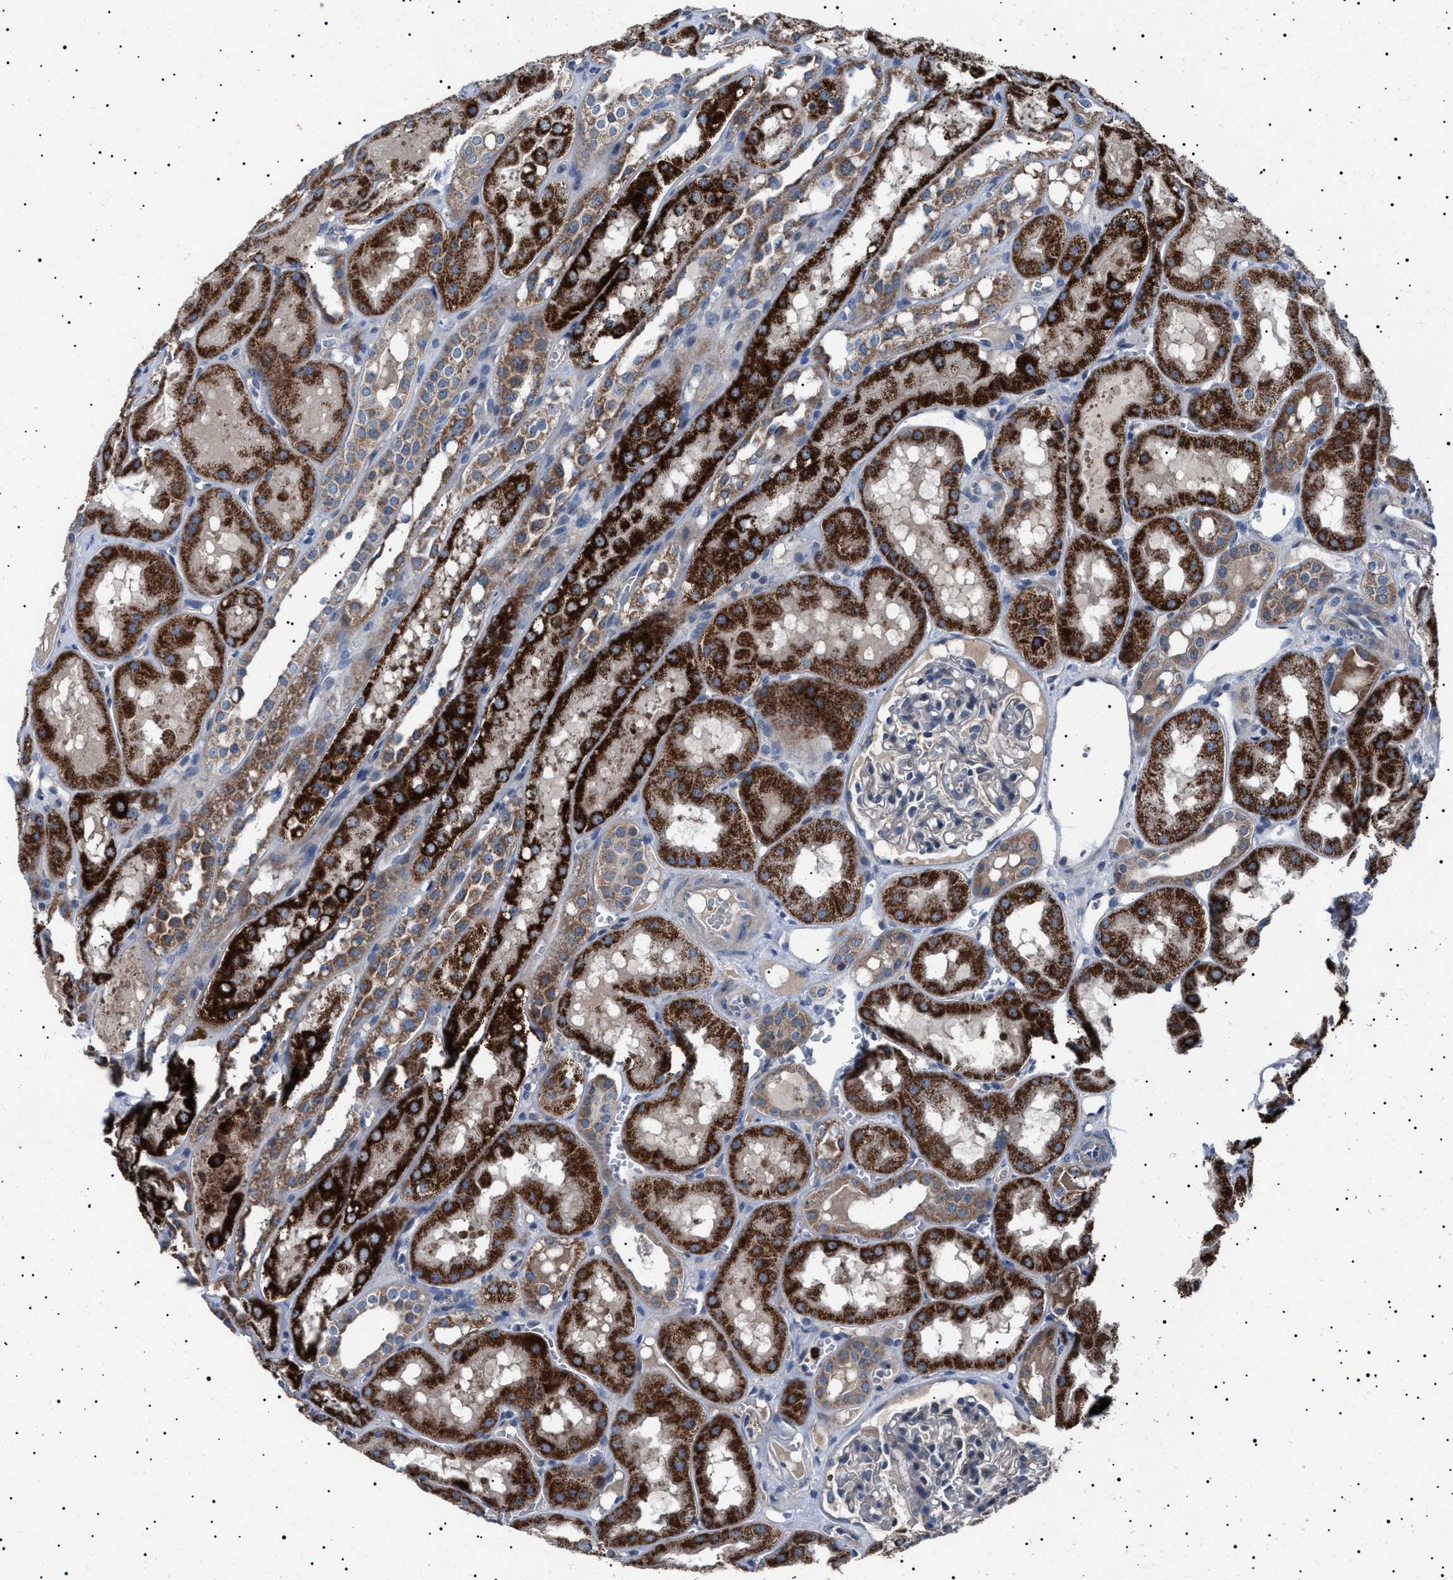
{"staining": {"intensity": "negative", "quantity": "none", "location": "none"}, "tissue": "kidney", "cell_type": "Cells in glomeruli", "image_type": "normal", "snomed": [{"axis": "morphology", "description": "Normal tissue, NOS"}, {"axis": "topography", "description": "Kidney"}, {"axis": "topography", "description": "Urinary bladder"}], "caption": "High power microscopy micrograph of an immunohistochemistry (IHC) micrograph of normal kidney, revealing no significant staining in cells in glomeruli.", "gene": "PTRH1", "patient": {"sex": "male", "age": 16}}